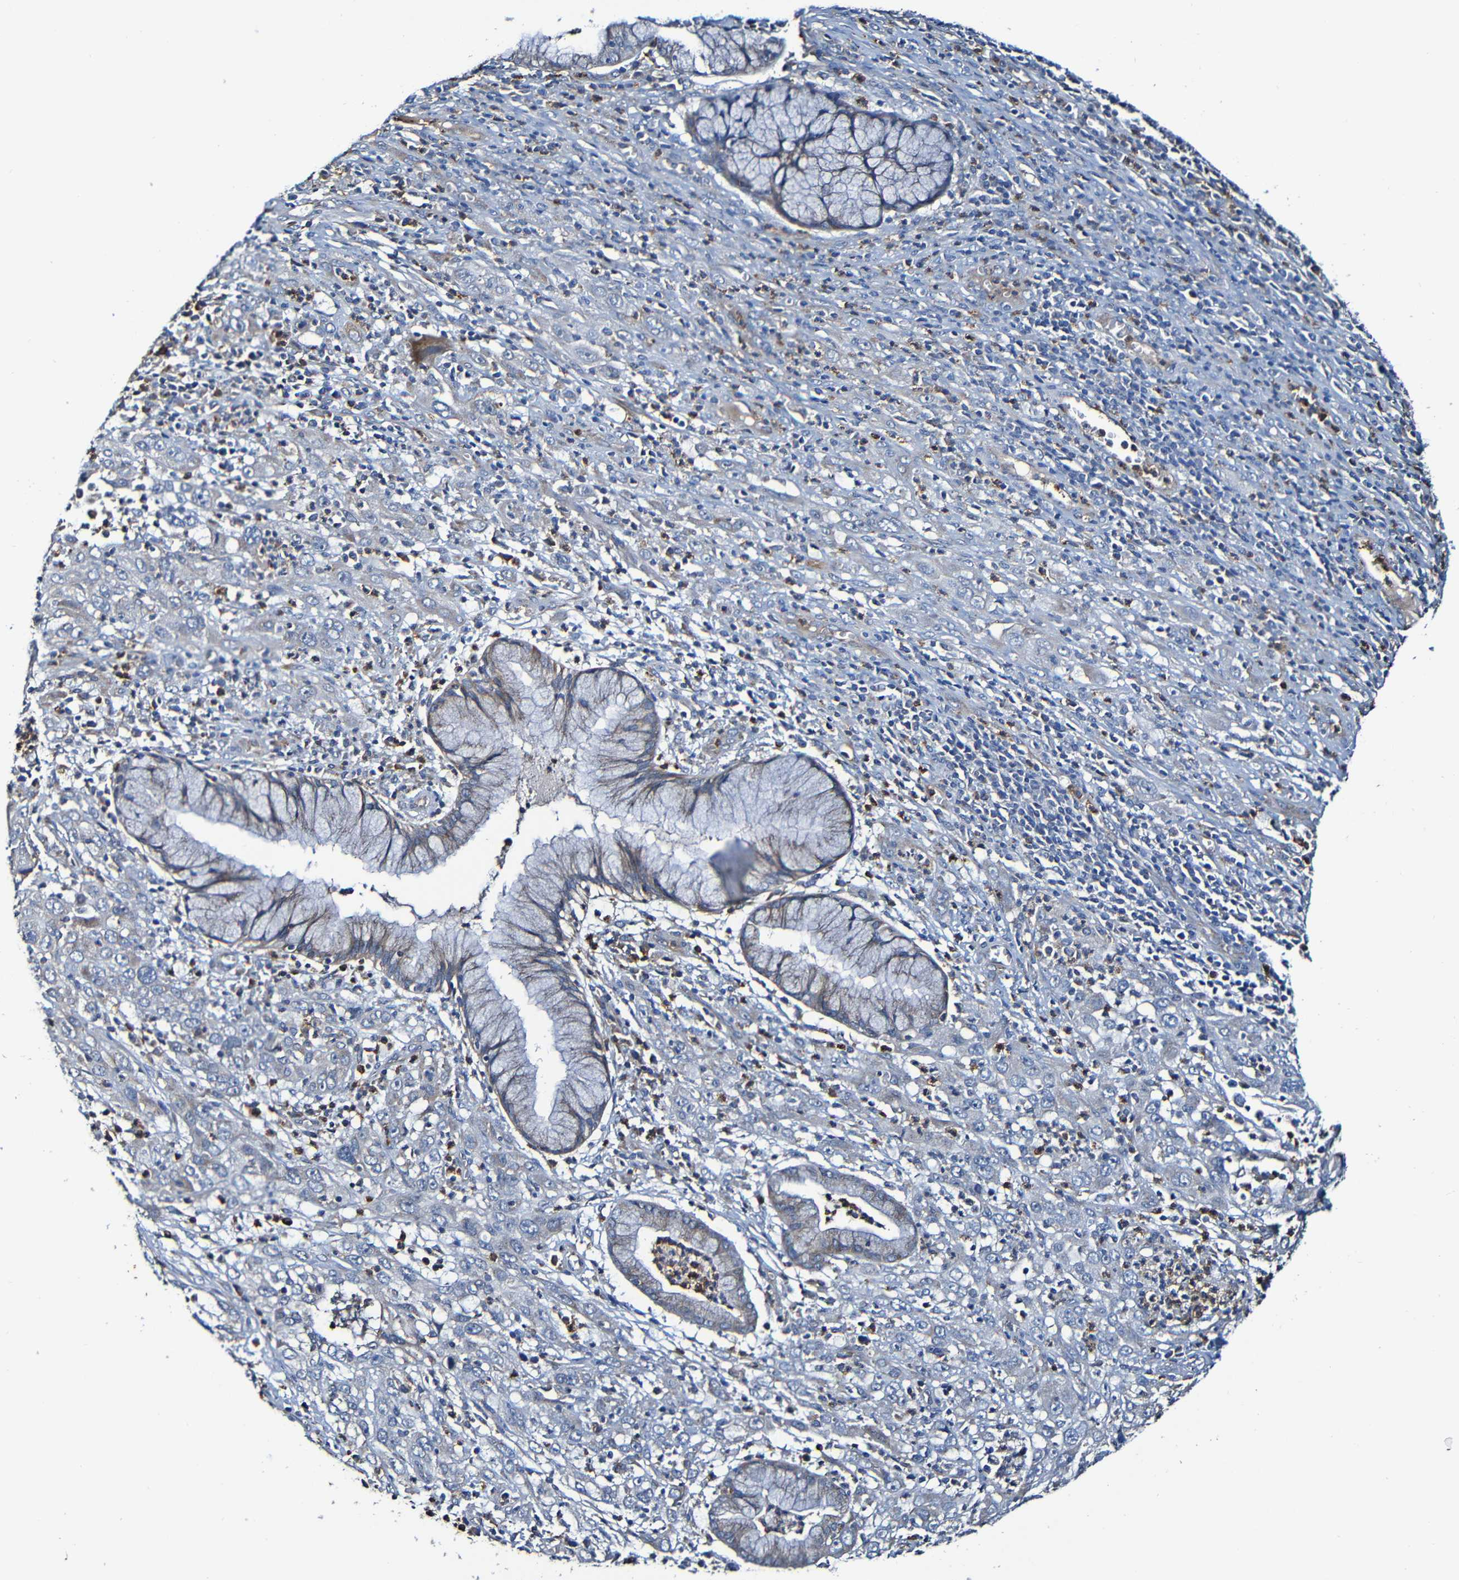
{"staining": {"intensity": "weak", "quantity": "<25%", "location": "cytoplasmic/membranous"}, "tissue": "cervical cancer", "cell_type": "Tumor cells", "image_type": "cancer", "snomed": [{"axis": "morphology", "description": "Squamous cell carcinoma, NOS"}, {"axis": "topography", "description": "Cervix"}], "caption": "Photomicrograph shows no significant protein staining in tumor cells of cervical cancer (squamous cell carcinoma).", "gene": "ADAM15", "patient": {"sex": "female", "age": 32}}